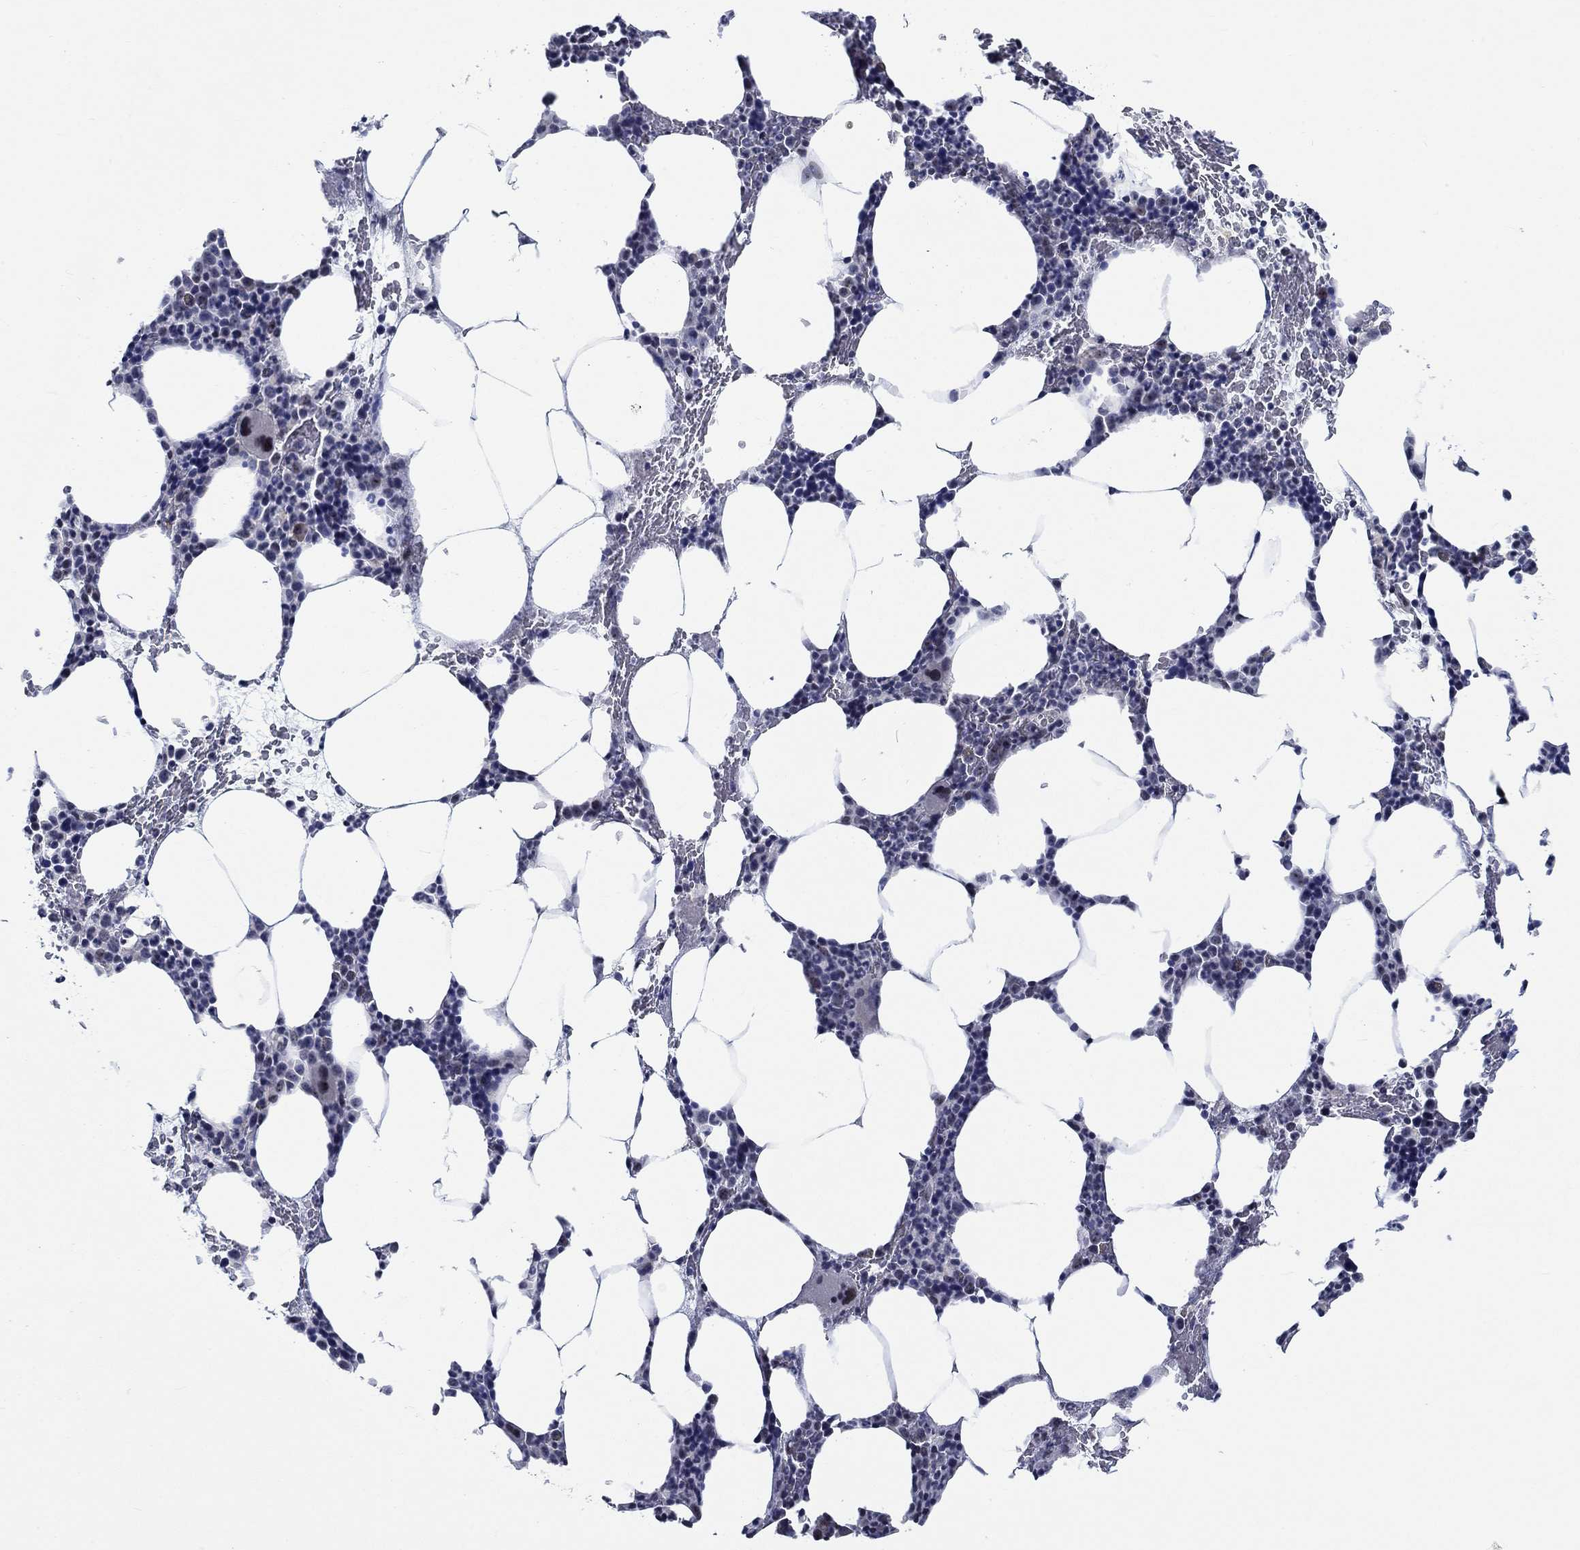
{"staining": {"intensity": "negative", "quantity": "none", "location": "none"}, "tissue": "bone marrow", "cell_type": "Hematopoietic cells", "image_type": "normal", "snomed": [{"axis": "morphology", "description": "Normal tissue, NOS"}, {"axis": "topography", "description": "Bone marrow"}], "caption": "Micrograph shows no protein staining in hematopoietic cells of benign bone marrow. (Brightfield microscopy of DAB (3,3'-diaminobenzidine) immunohistochemistry (IHC) at high magnification).", "gene": "HTN1", "patient": {"sex": "male", "age": 83}}